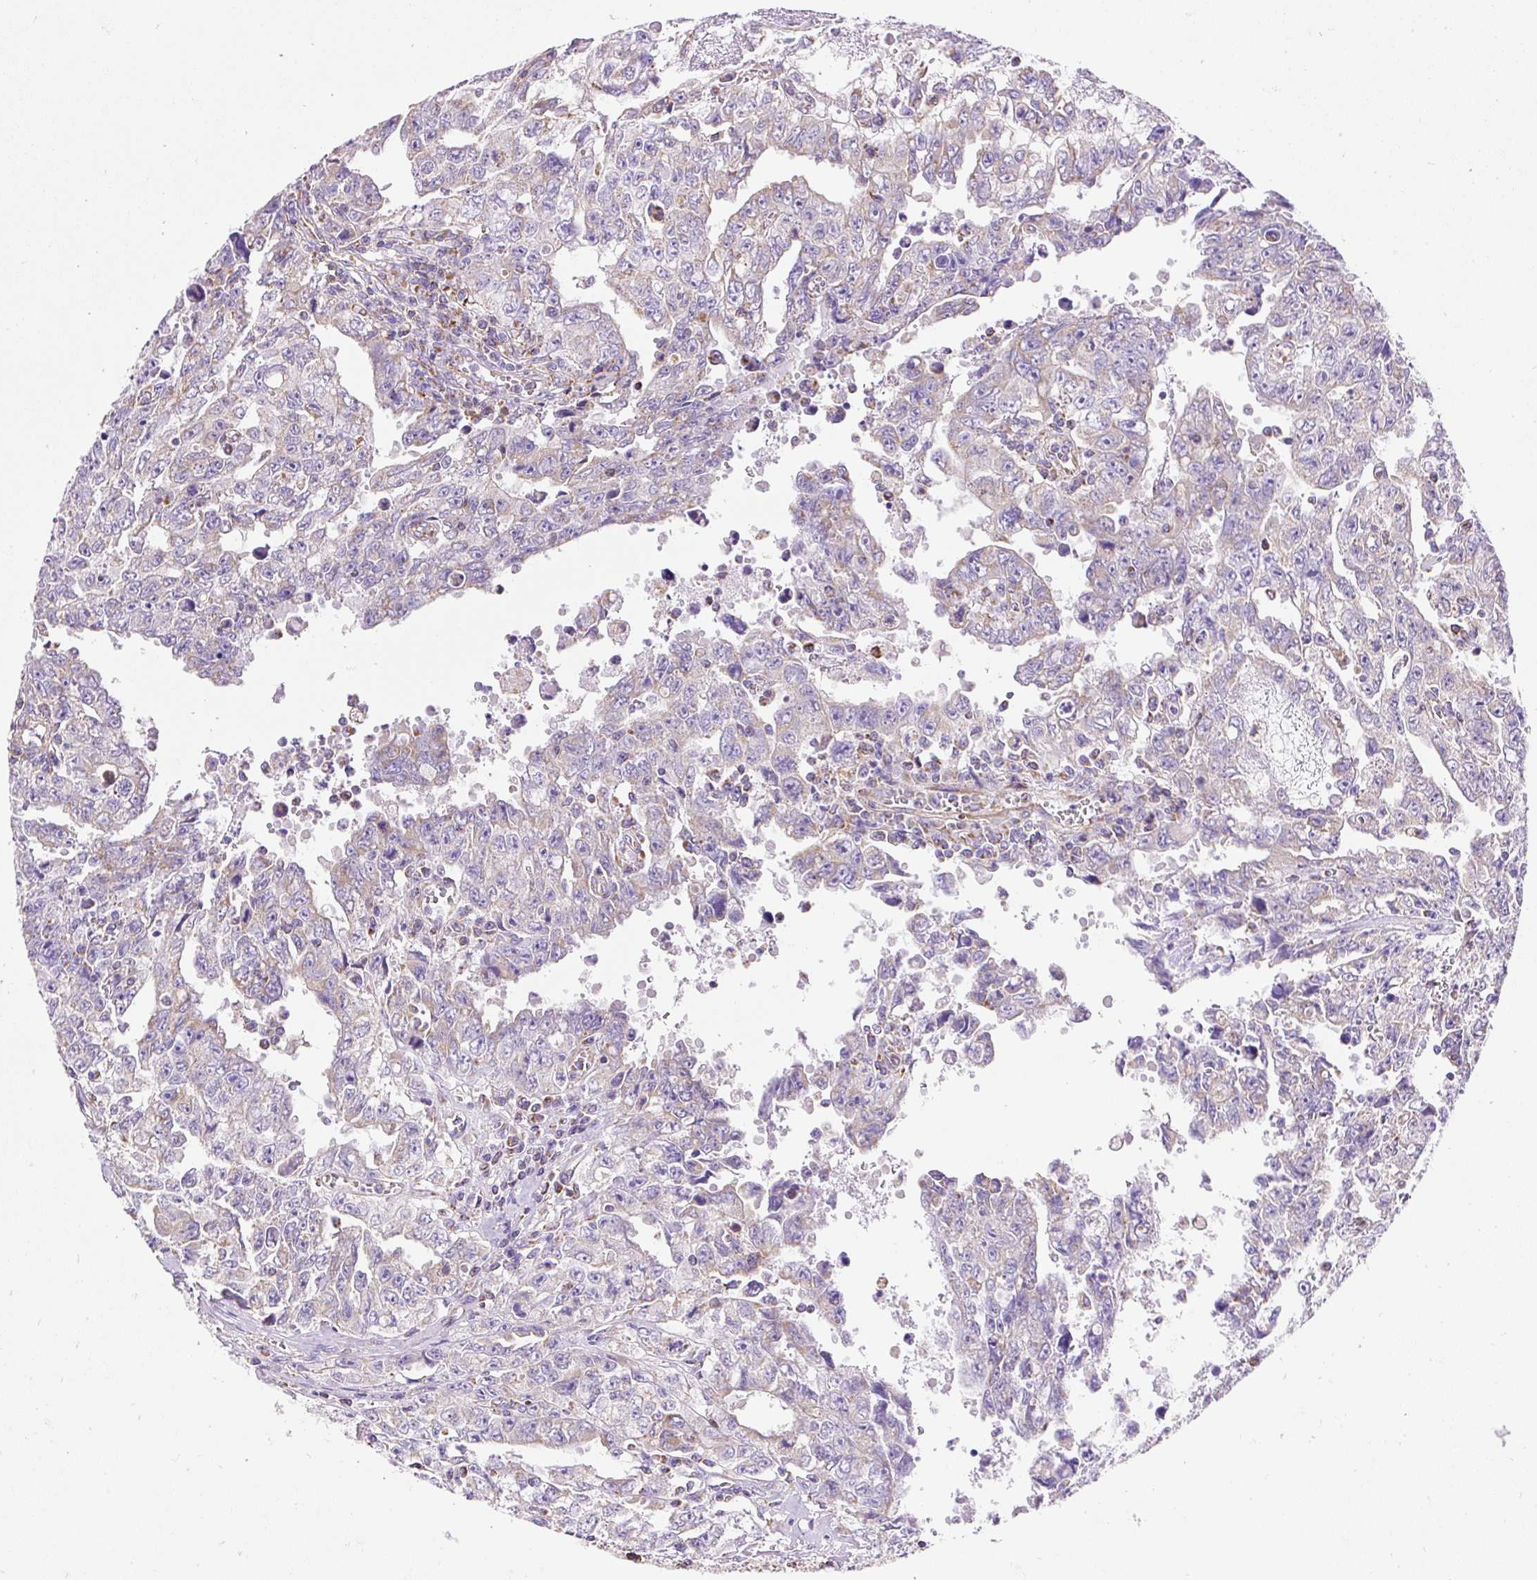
{"staining": {"intensity": "weak", "quantity": "<25%", "location": "cytoplasmic/membranous"}, "tissue": "testis cancer", "cell_type": "Tumor cells", "image_type": "cancer", "snomed": [{"axis": "morphology", "description": "Carcinoma, Embryonal, NOS"}, {"axis": "topography", "description": "Testis"}], "caption": "High magnification brightfield microscopy of testis cancer (embryonal carcinoma) stained with DAB (brown) and counterstained with hematoxylin (blue): tumor cells show no significant expression.", "gene": "DAAM2", "patient": {"sex": "male", "age": 24}}